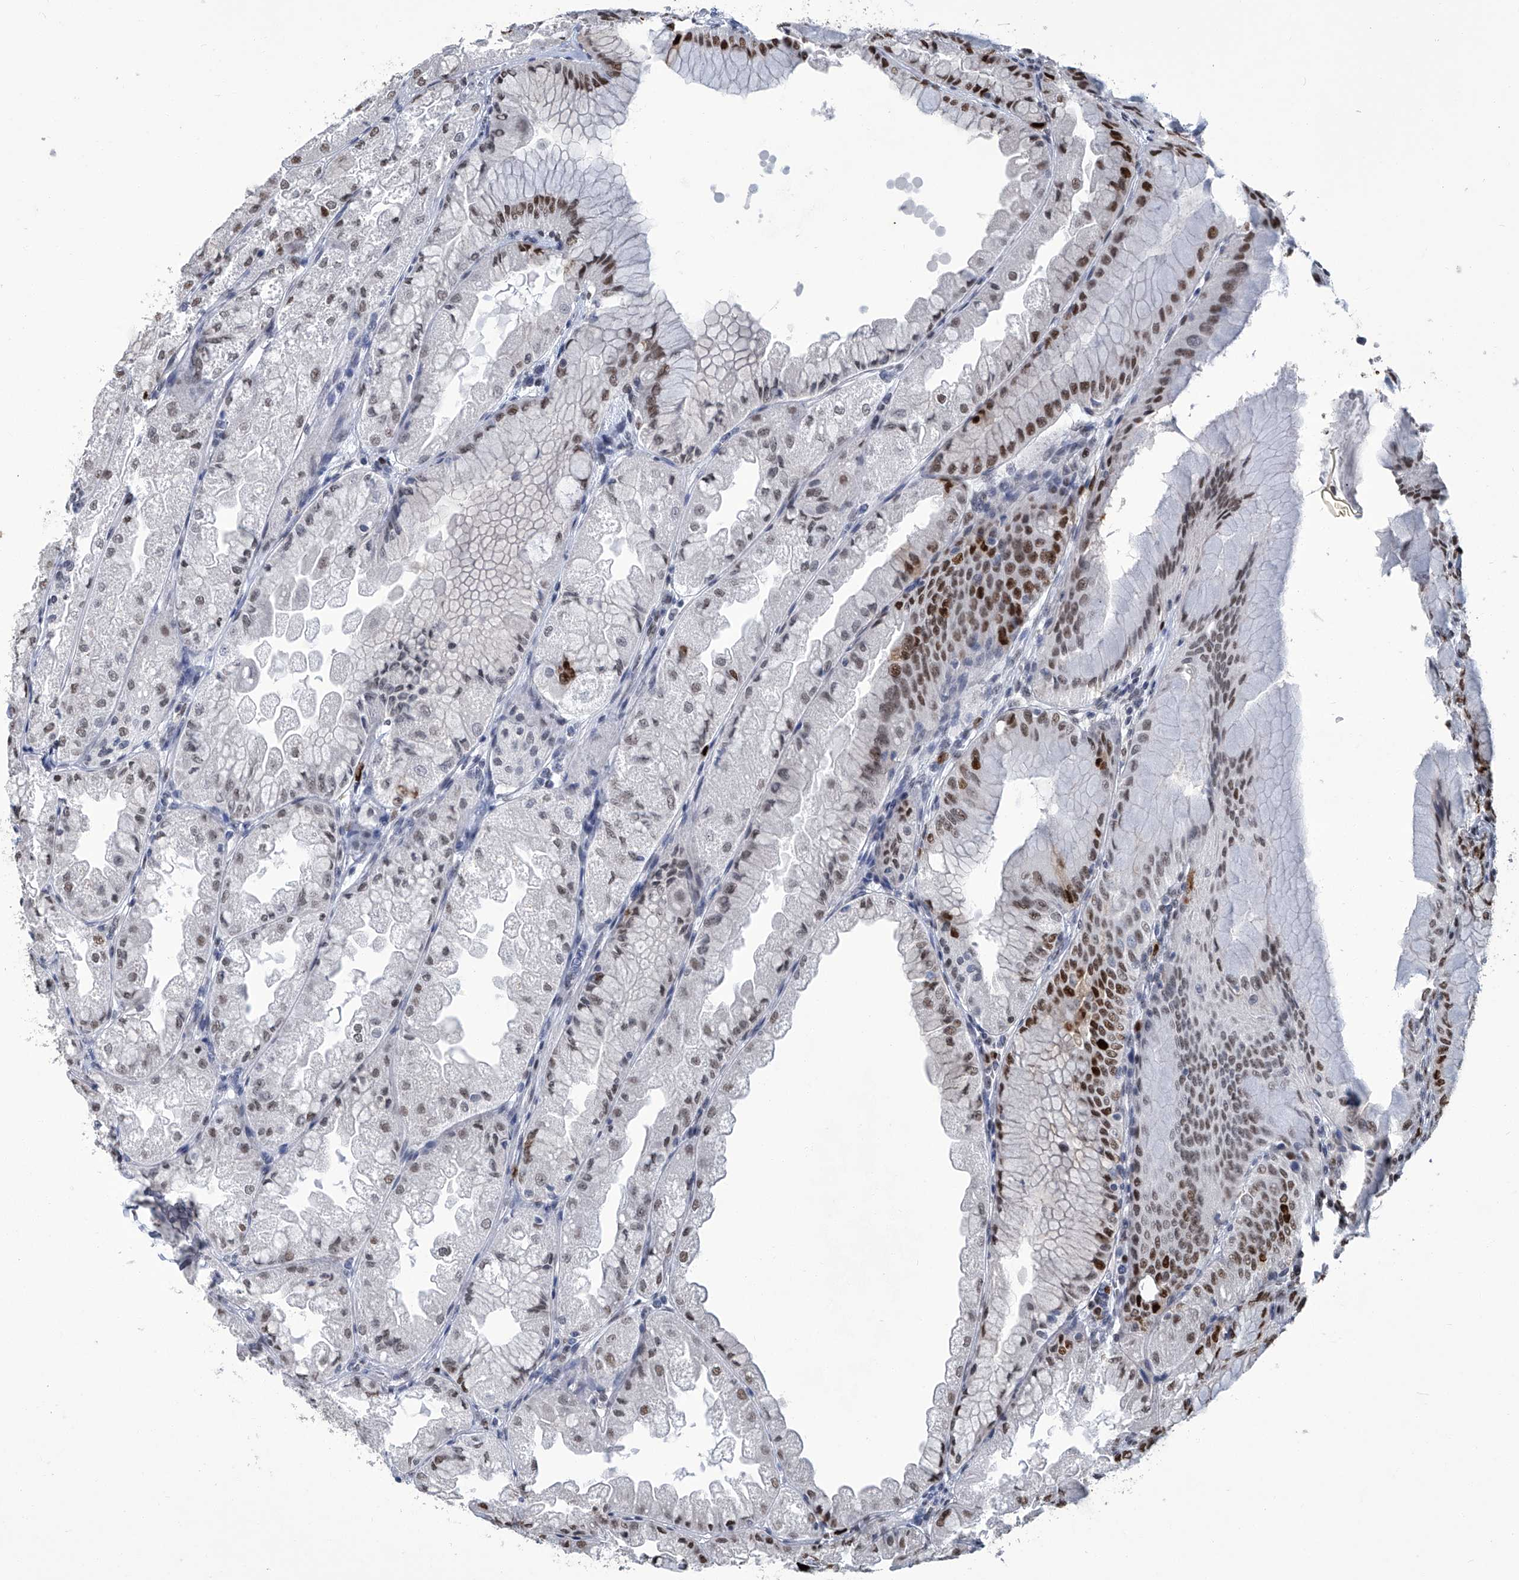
{"staining": {"intensity": "strong", "quantity": "25%-75%", "location": "nuclear"}, "tissue": "stomach", "cell_type": "Glandular cells", "image_type": "normal", "snomed": [{"axis": "morphology", "description": "Normal tissue, NOS"}, {"axis": "topography", "description": "Stomach, upper"}], "caption": "Protein expression analysis of normal stomach demonstrates strong nuclear positivity in approximately 25%-75% of glandular cells.", "gene": "PCNA", "patient": {"sex": "male", "age": 47}}